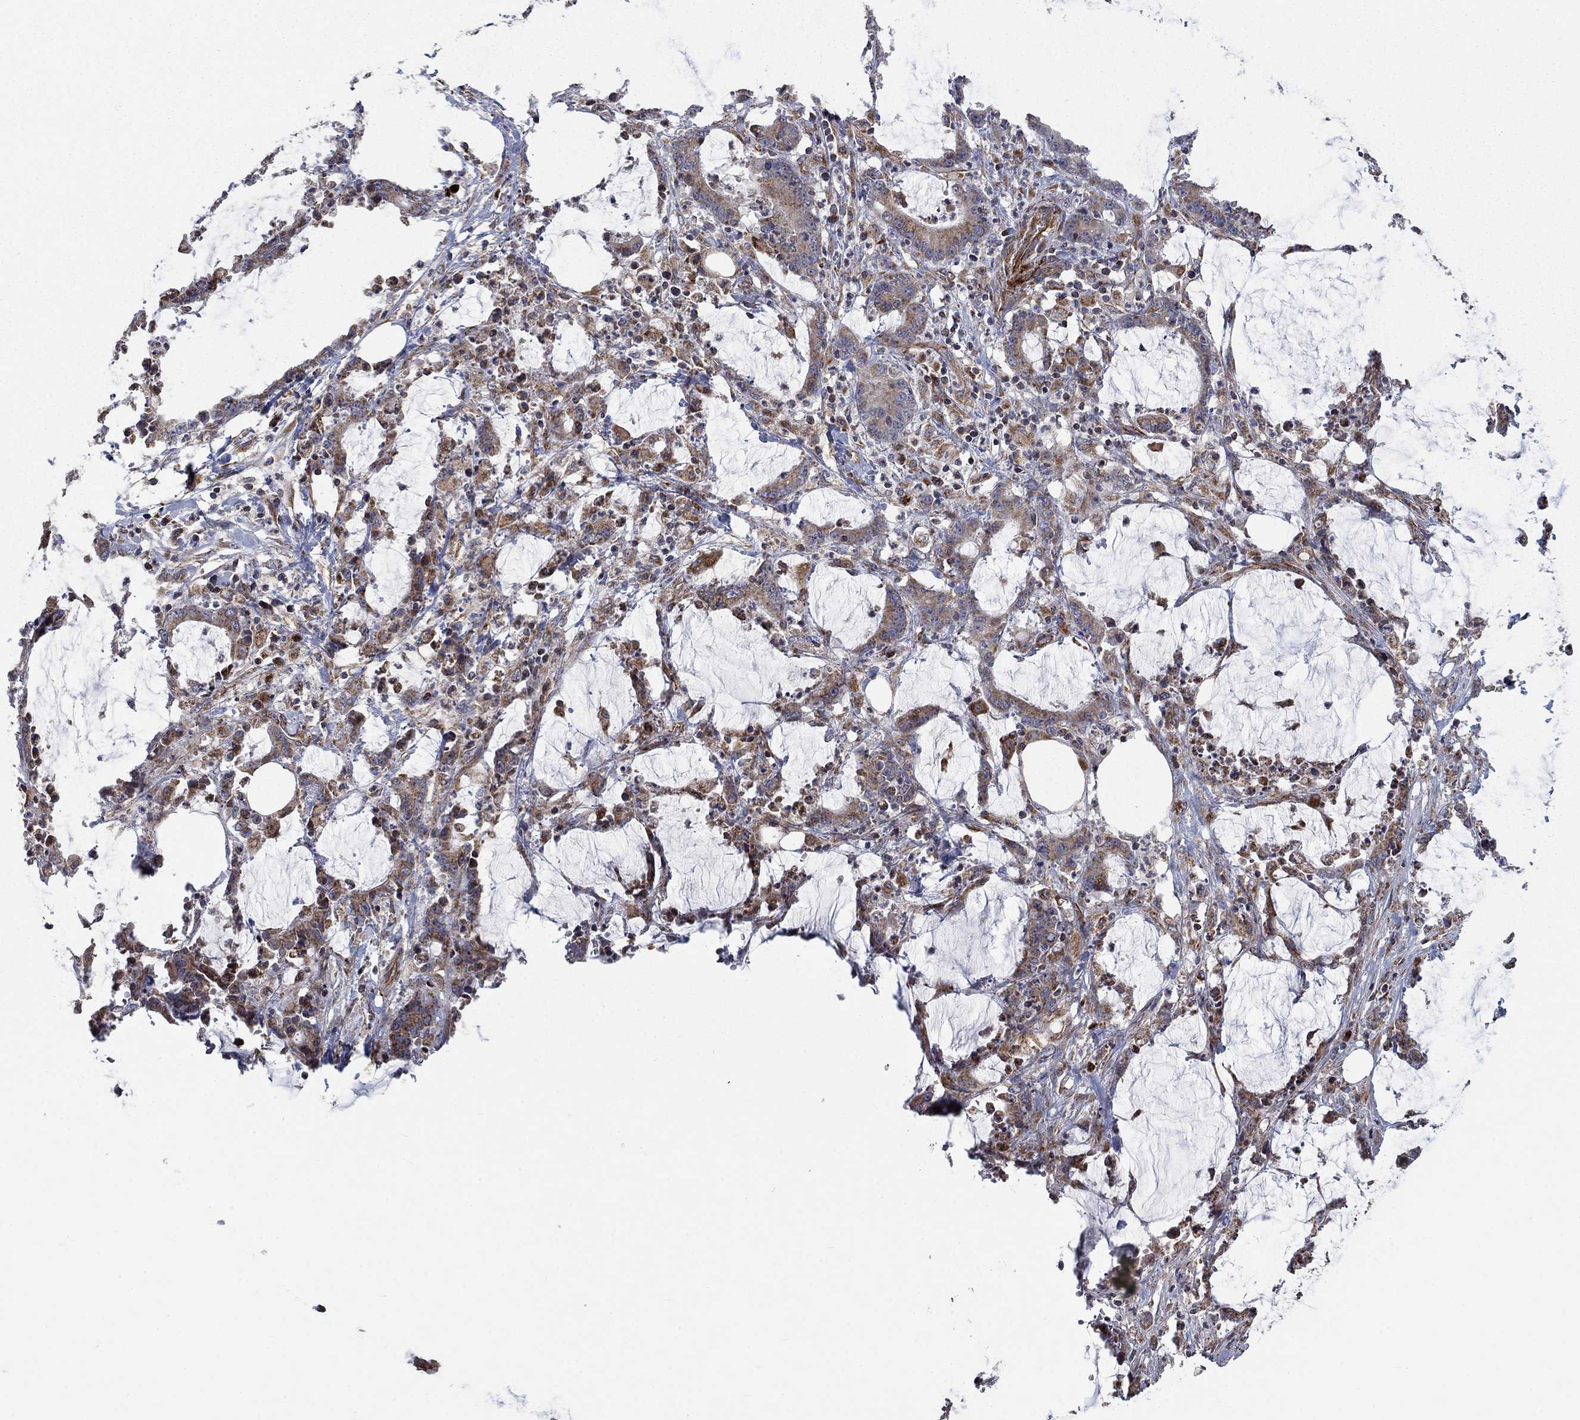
{"staining": {"intensity": "moderate", "quantity": "25%-75%", "location": "cytoplasmic/membranous"}, "tissue": "stomach cancer", "cell_type": "Tumor cells", "image_type": "cancer", "snomed": [{"axis": "morphology", "description": "Adenocarcinoma, NOS"}, {"axis": "topography", "description": "Stomach, upper"}], "caption": "Protein analysis of adenocarcinoma (stomach) tissue demonstrates moderate cytoplasmic/membranous expression in about 25%-75% of tumor cells.", "gene": "NDUFC1", "patient": {"sex": "male", "age": 68}}